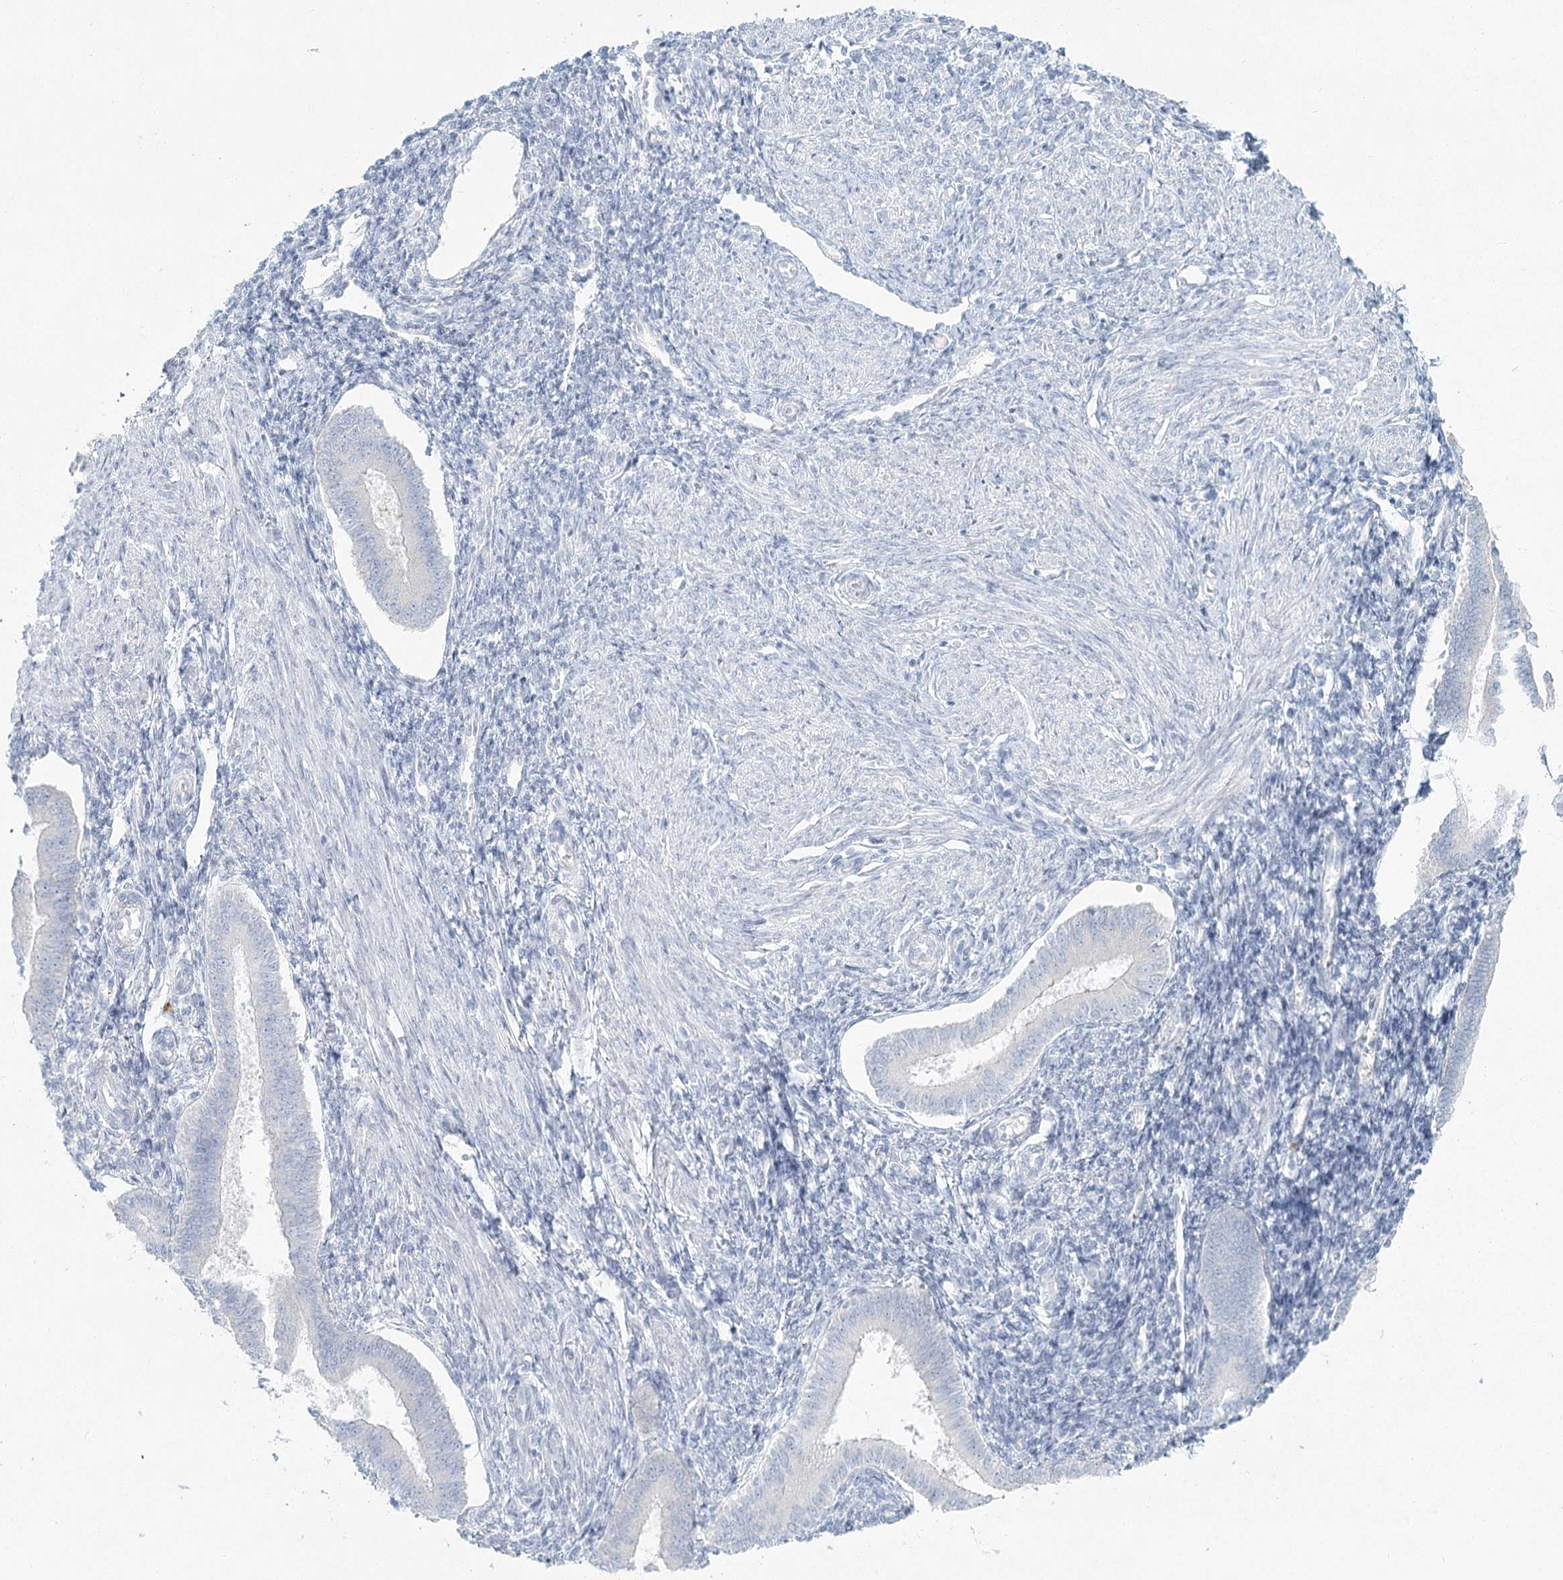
{"staining": {"intensity": "negative", "quantity": "none", "location": "none"}, "tissue": "endometrium", "cell_type": "Cells in endometrial stroma", "image_type": "normal", "snomed": [{"axis": "morphology", "description": "Normal tissue, NOS"}, {"axis": "topography", "description": "Uterus"}, {"axis": "topography", "description": "Endometrium"}], "caption": "Photomicrograph shows no significant protein positivity in cells in endometrial stroma of benign endometrium.", "gene": "LRP2BP", "patient": {"sex": "female", "age": 48}}